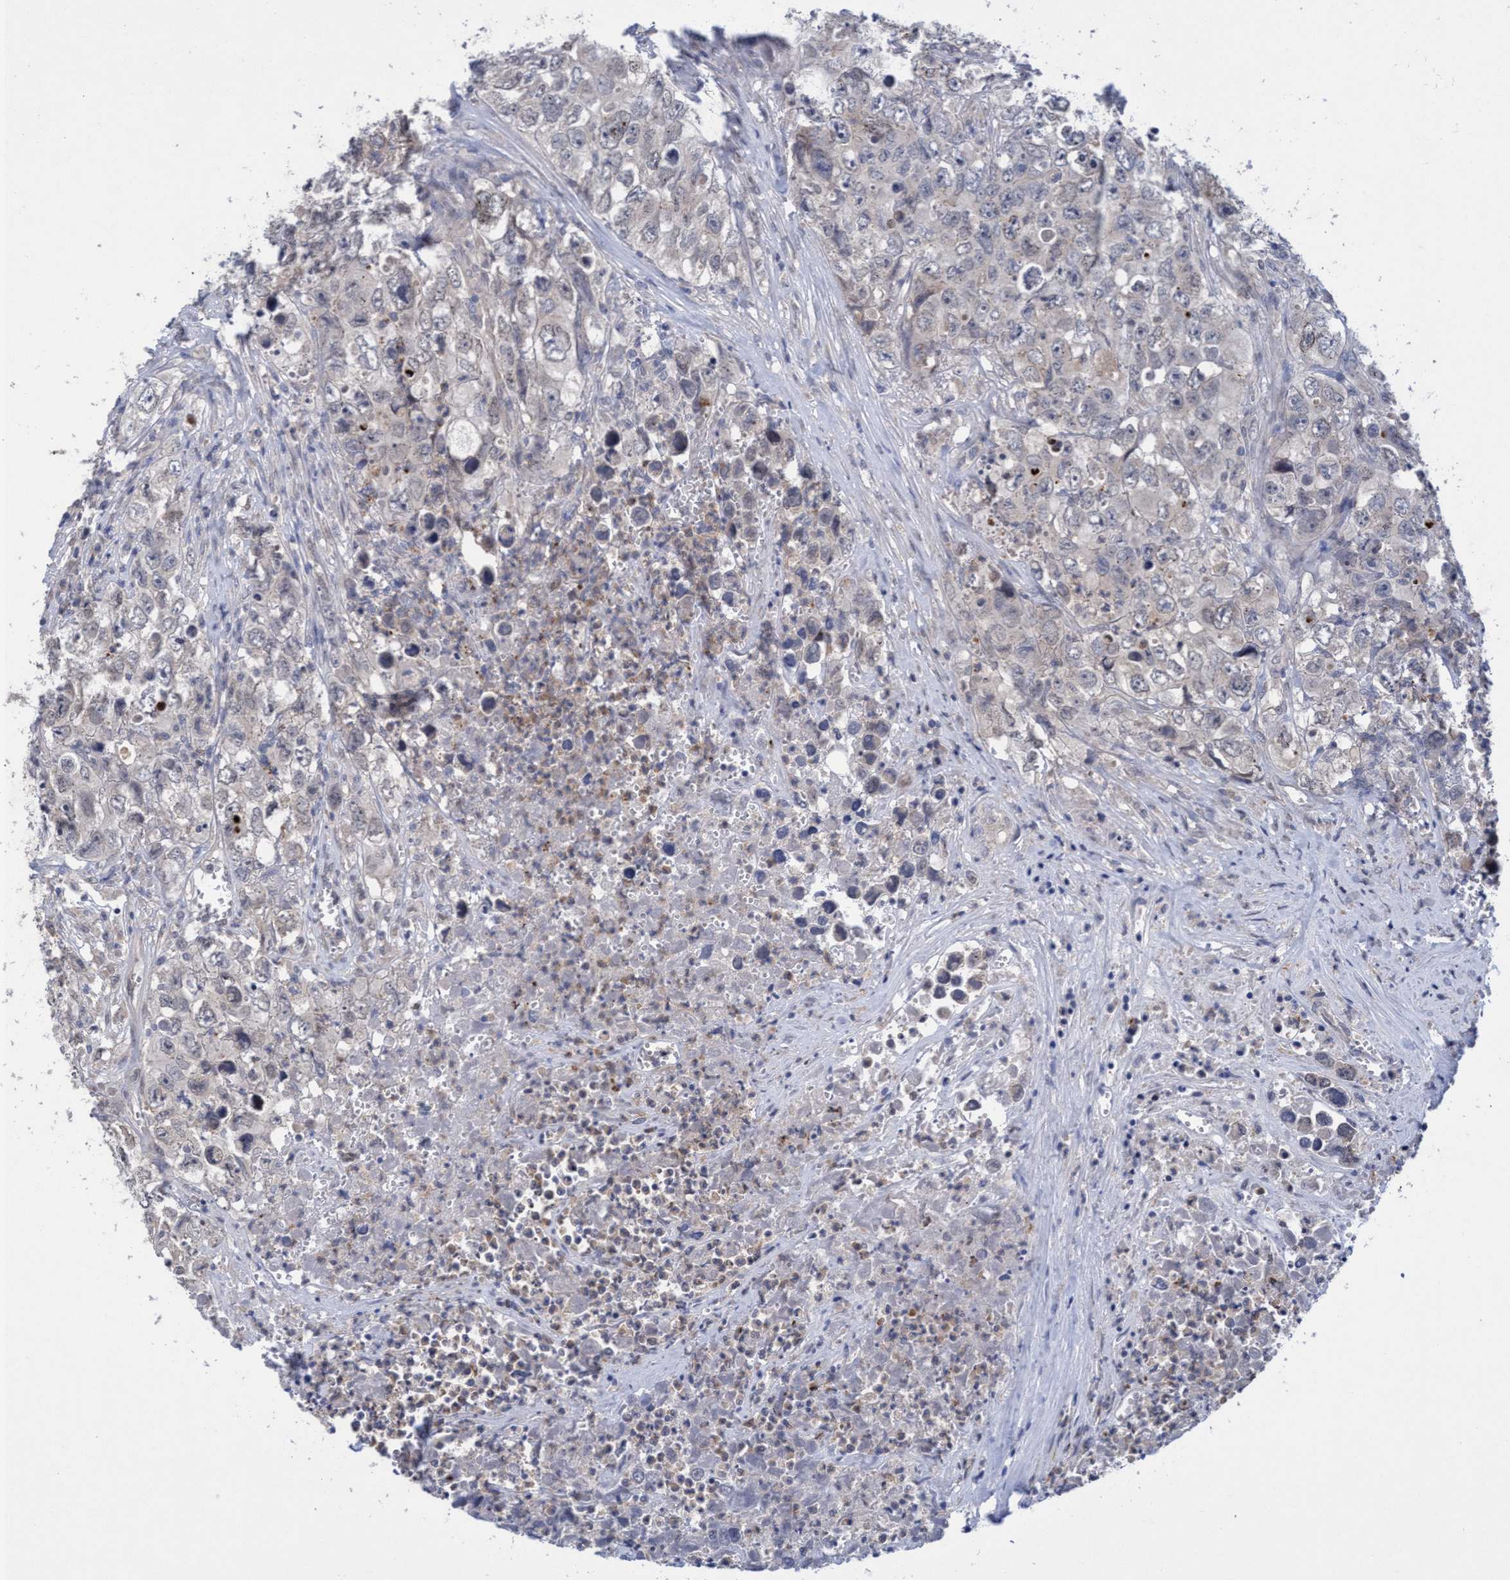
{"staining": {"intensity": "negative", "quantity": "none", "location": "none"}, "tissue": "testis cancer", "cell_type": "Tumor cells", "image_type": "cancer", "snomed": [{"axis": "morphology", "description": "Seminoma, NOS"}, {"axis": "morphology", "description": "Carcinoma, Embryonal, NOS"}, {"axis": "topography", "description": "Testis"}], "caption": "Immunohistochemistry (IHC) micrograph of neoplastic tissue: embryonal carcinoma (testis) stained with DAB reveals no significant protein expression in tumor cells.", "gene": "SEMA4D", "patient": {"sex": "male", "age": 43}}